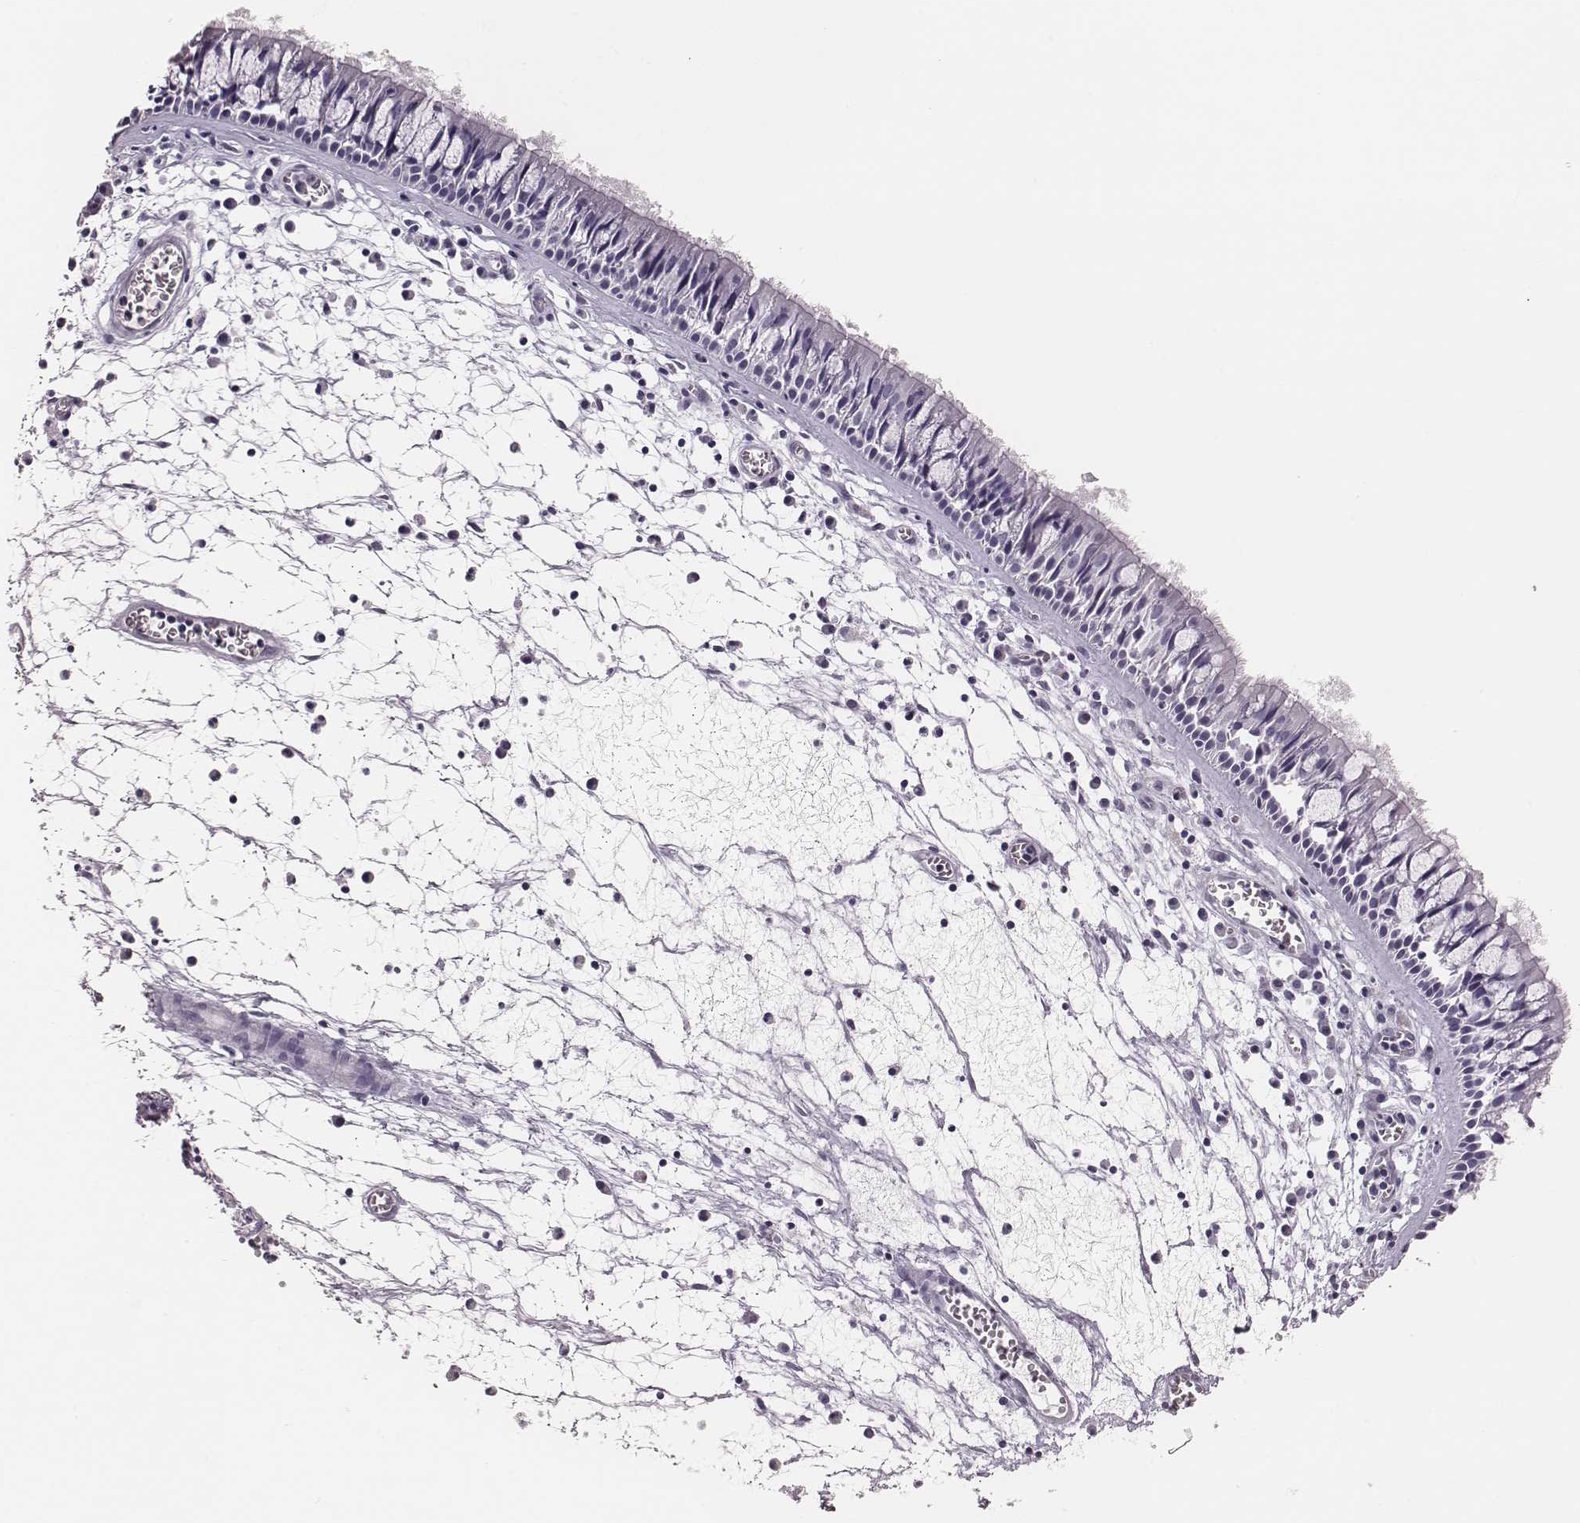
{"staining": {"intensity": "negative", "quantity": "none", "location": "none"}, "tissue": "nasopharynx", "cell_type": "Respiratory epithelial cells", "image_type": "normal", "snomed": [{"axis": "morphology", "description": "Normal tissue, NOS"}, {"axis": "topography", "description": "Nasopharynx"}], "caption": "DAB (3,3'-diaminobenzidine) immunohistochemical staining of benign nasopharynx demonstrates no significant staining in respiratory epithelial cells.", "gene": "H1", "patient": {"sex": "male", "age": 61}}